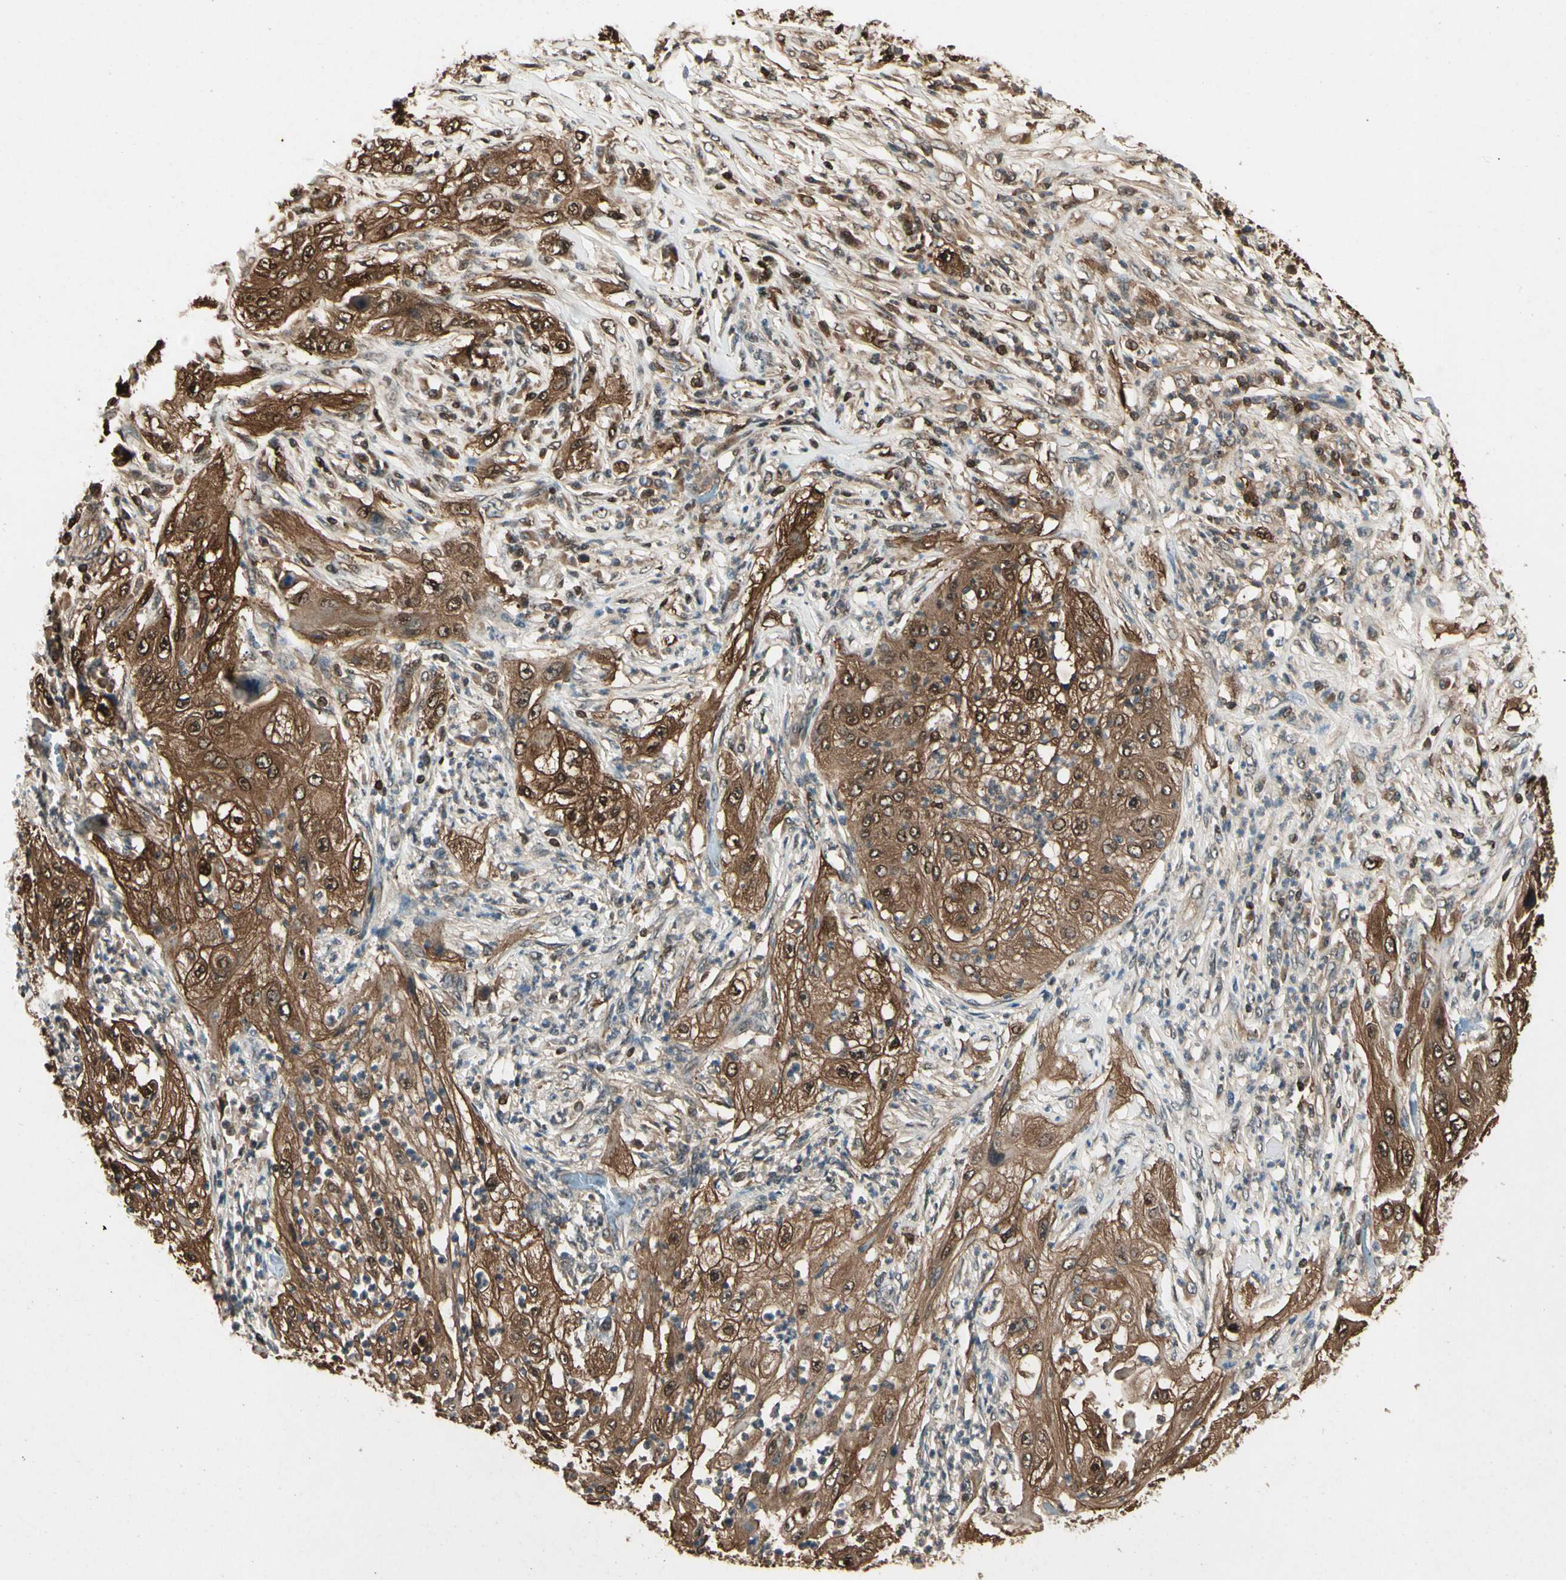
{"staining": {"intensity": "moderate", "quantity": ">75%", "location": "cytoplasmic/membranous,nuclear"}, "tissue": "lung cancer", "cell_type": "Tumor cells", "image_type": "cancer", "snomed": [{"axis": "morphology", "description": "Inflammation, NOS"}, {"axis": "morphology", "description": "Squamous cell carcinoma, NOS"}, {"axis": "topography", "description": "Lymph node"}, {"axis": "topography", "description": "Soft tissue"}, {"axis": "topography", "description": "Lung"}], "caption": "Squamous cell carcinoma (lung) stained with a protein marker exhibits moderate staining in tumor cells.", "gene": "YWHAQ", "patient": {"sex": "male", "age": 66}}